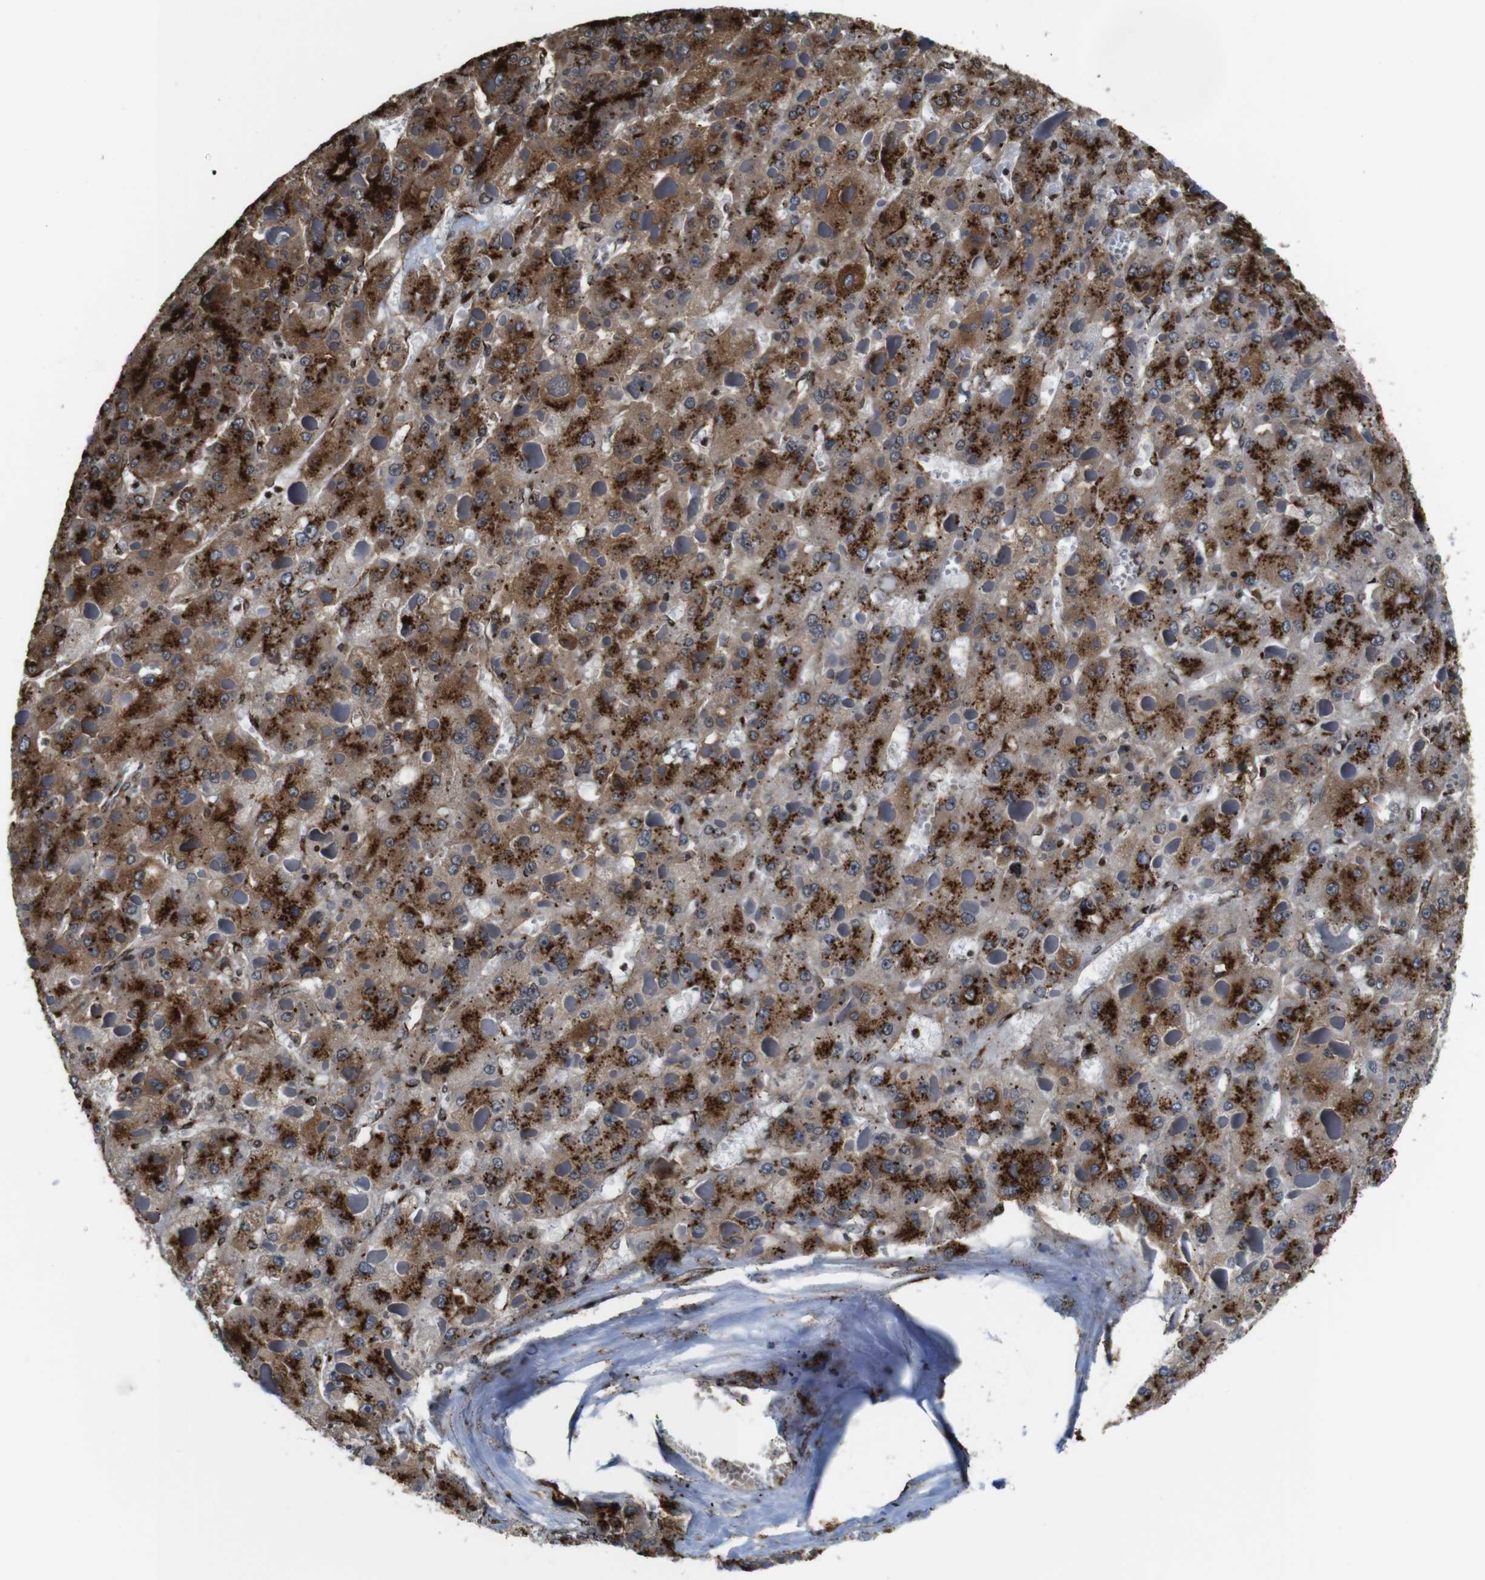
{"staining": {"intensity": "strong", "quantity": ">75%", "location": "cytoplasmic/membranous"}, "tissue": "liver cancer", "cell_type": "Tumor cells", "image_type": "cancer", "snomed": [{"axis": "morphology", "description": "Carcinoma, Hepatocellular, NOS"}, {"axis": "topography", "description": "Liver"}], "caption": "An image showing strong cytoplasmic/membranous expression in about >75% of tumor cells in liver cancer, as visualized by brown immunohistochemical staining.", "gene": "TGOLN2", "patient": {"sex": "female", "age": 73}}